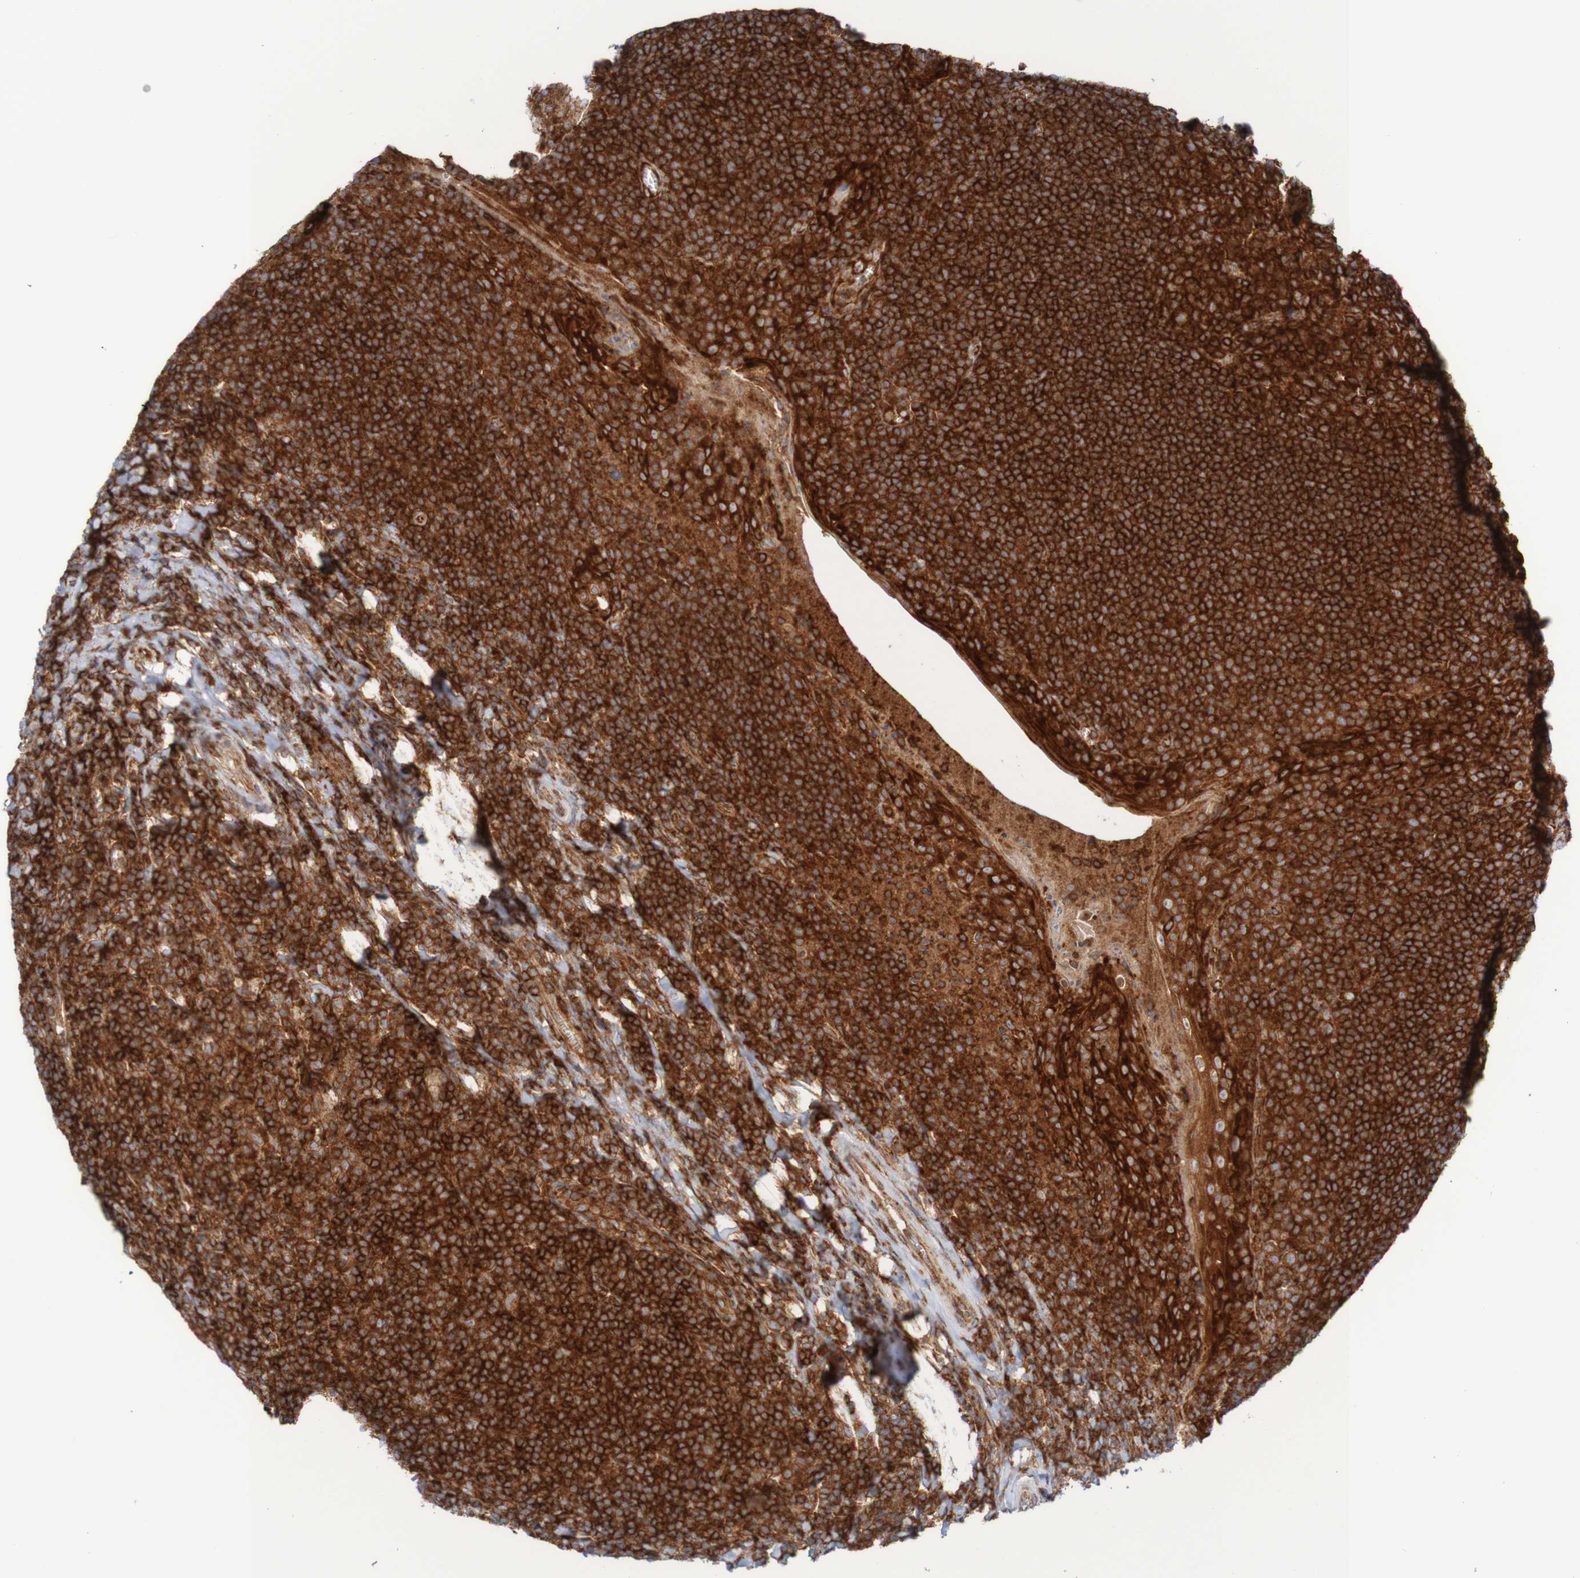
{"staining": {"intensity": "strong", "quantity": ">75%", "location": "cytoplasmic/membranous"}, "tissue": "tonsil", "cell_type": "Germinal center cells", "image_type": "normal", "snomed": [{"axis": "morphology", "description": "Normal tissue, NOS"}, {"axis": "topography", "description": "Tonsil"}], "caption": "Germinal center cells exhibit high levels of strong cytoplasmic/membranous expression in approximately >75% of cells in benign human tonsil. (DAB (3,3'-diaminobenzidine) IHC with brightfield microscopy, high magnification).", "gene": "FXR2", "patient": {"sex": "male", "age": 37}}